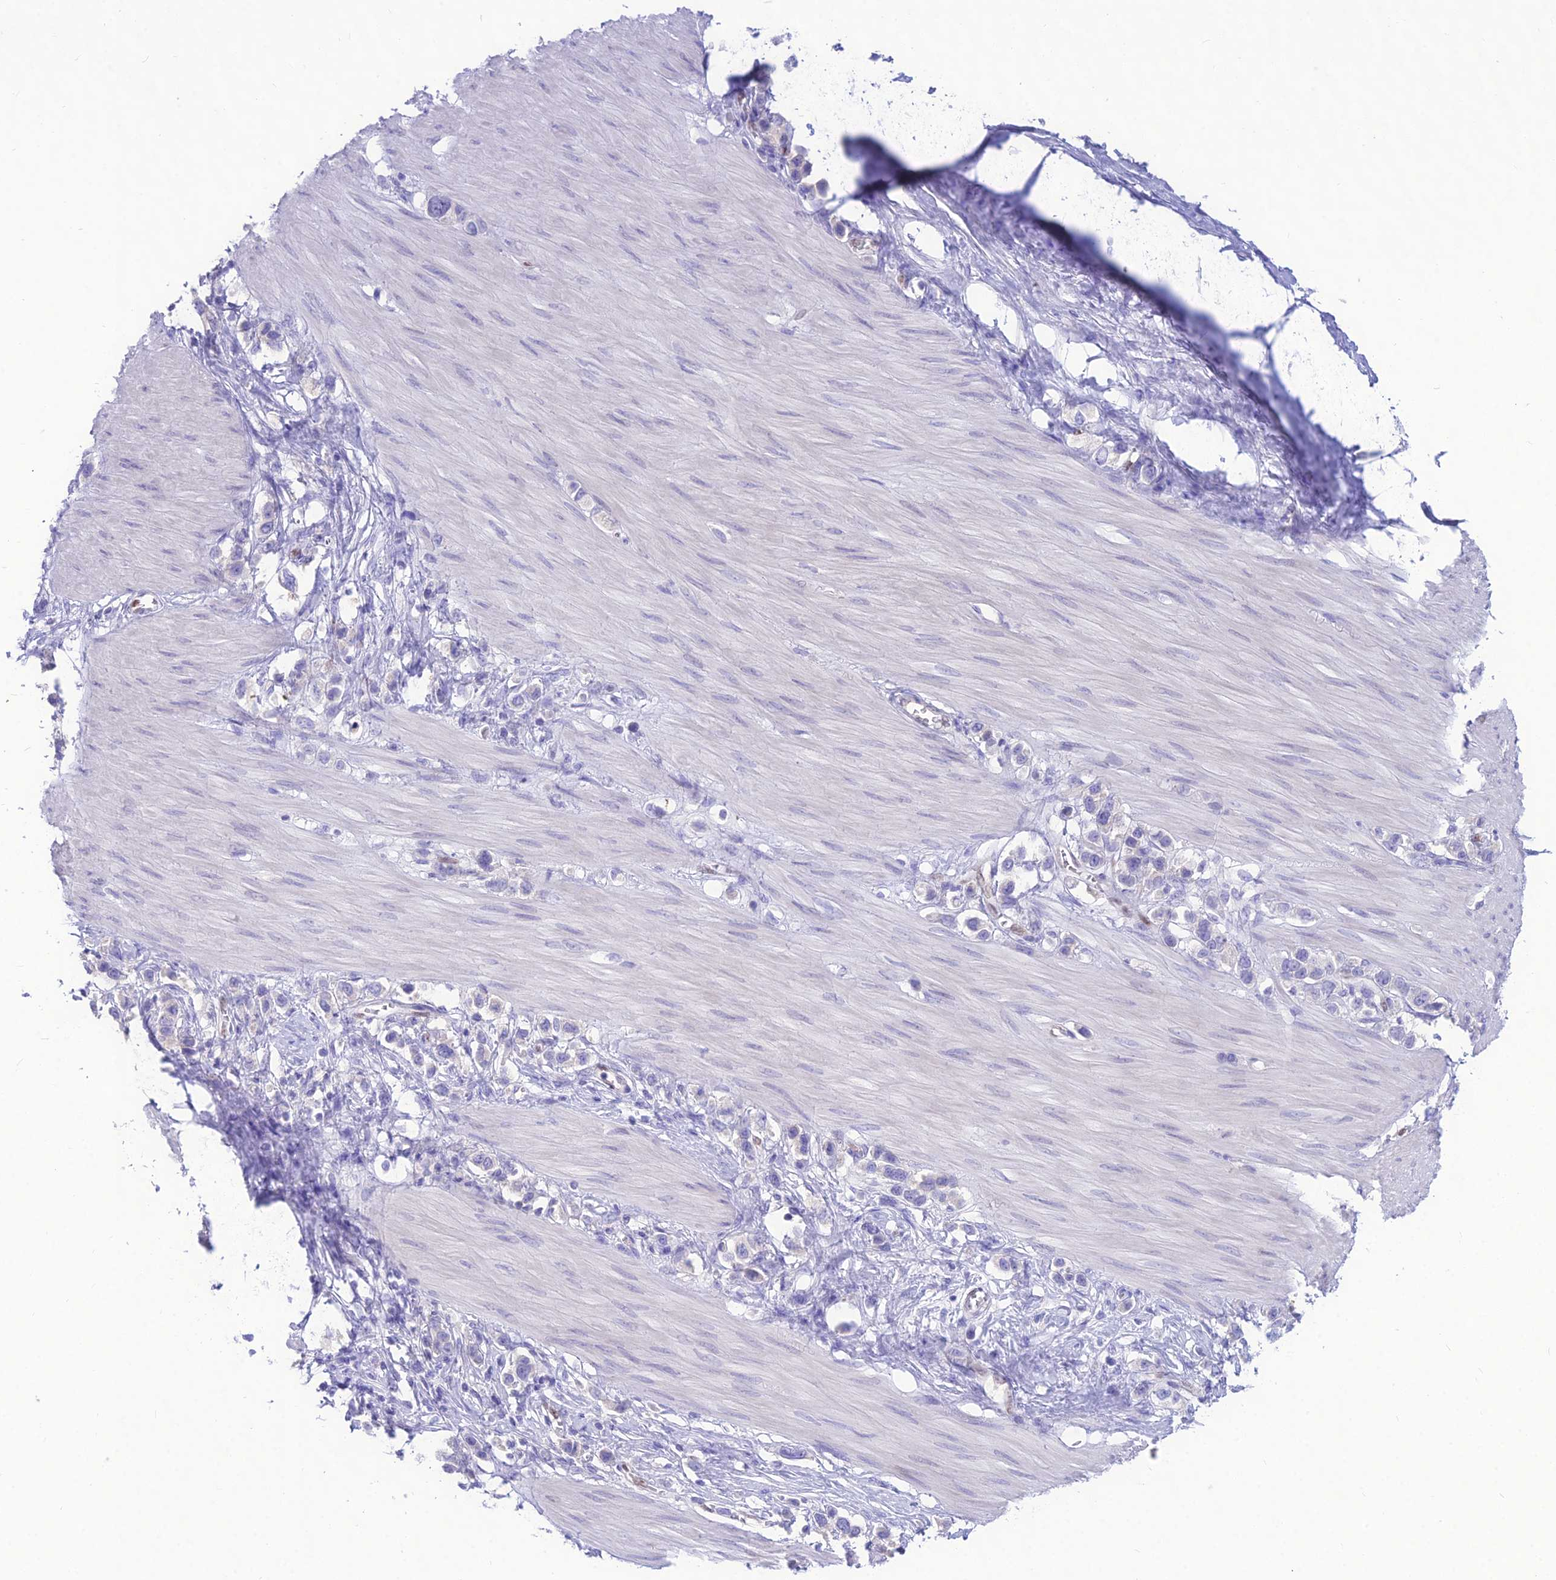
{"staining": {"intensity": "negative", "quantity": "none", "location": "none"}, "tissue": "stomach cancer", "cell_type": "Tumor cells", "image_type": "cancer", "snomed": [{"axis": "morphology", "description": "Adenocarcinoma, NOS"}, {"axis": "topography", "description": "Stomach"}], "caption": "This is an IHC histopathology image of human stomach adenocarcinoma. There is no expression in tumor cells.", "gene": "NOVA2", "patient": {"sex": "female", "age": 65}}